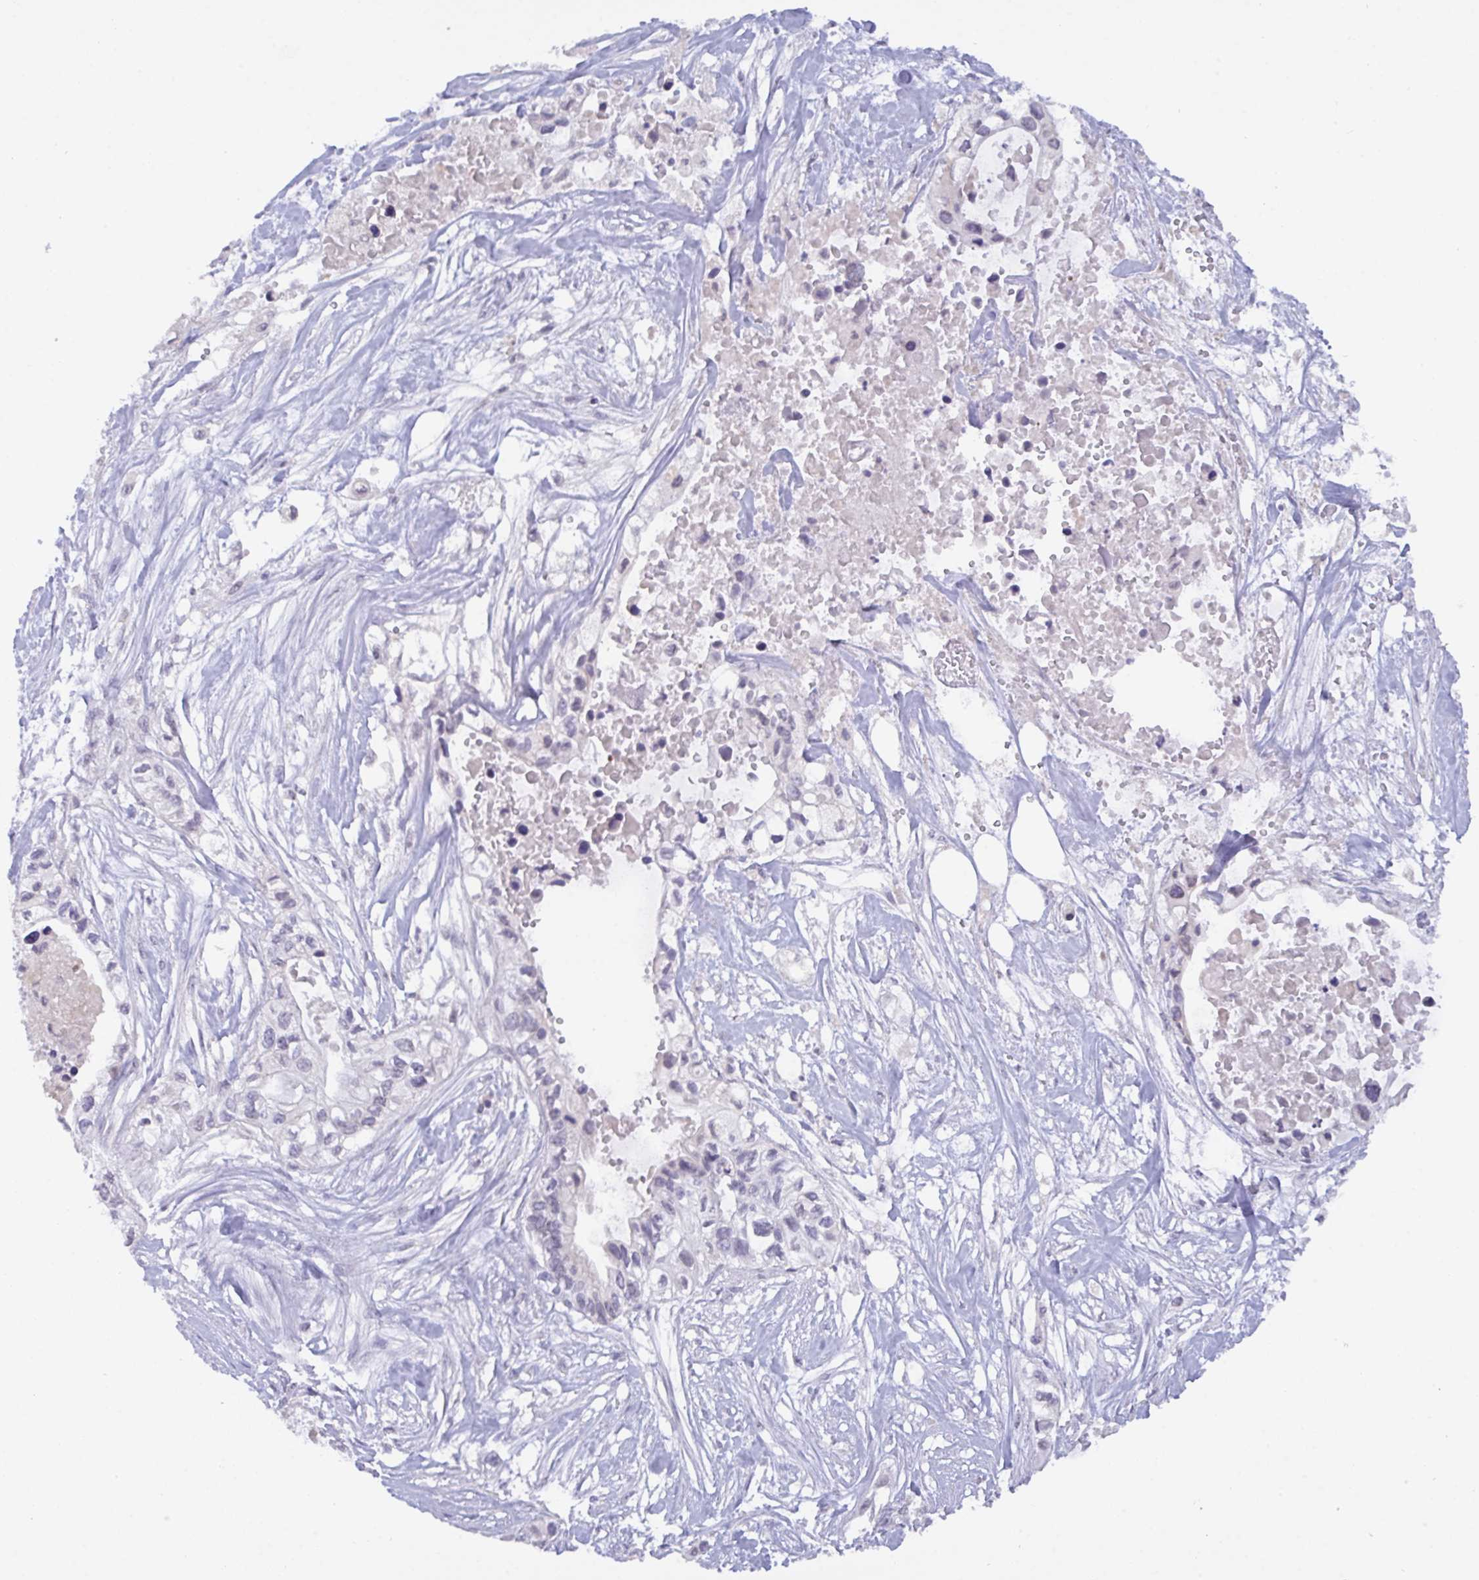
{"staining": {"intensity": "negative", "quantity": "none", "location": "none"}, "tissue": "pancreatic cancer", "cell_type": "Tumor cells", "image_type": "cancer", "snomed": [{"axis": "morphology", "description": "Adenocarcinoma, NOS"}, {"axis": "topography", "description": "Pancreas"}], "caption": "This is a histopathology image of IHC staining of pancreatic cancer, which shows no expression in tumor cells.", "gene": "SERPINB13", "patient": {"sex": "female", "age": 63}}